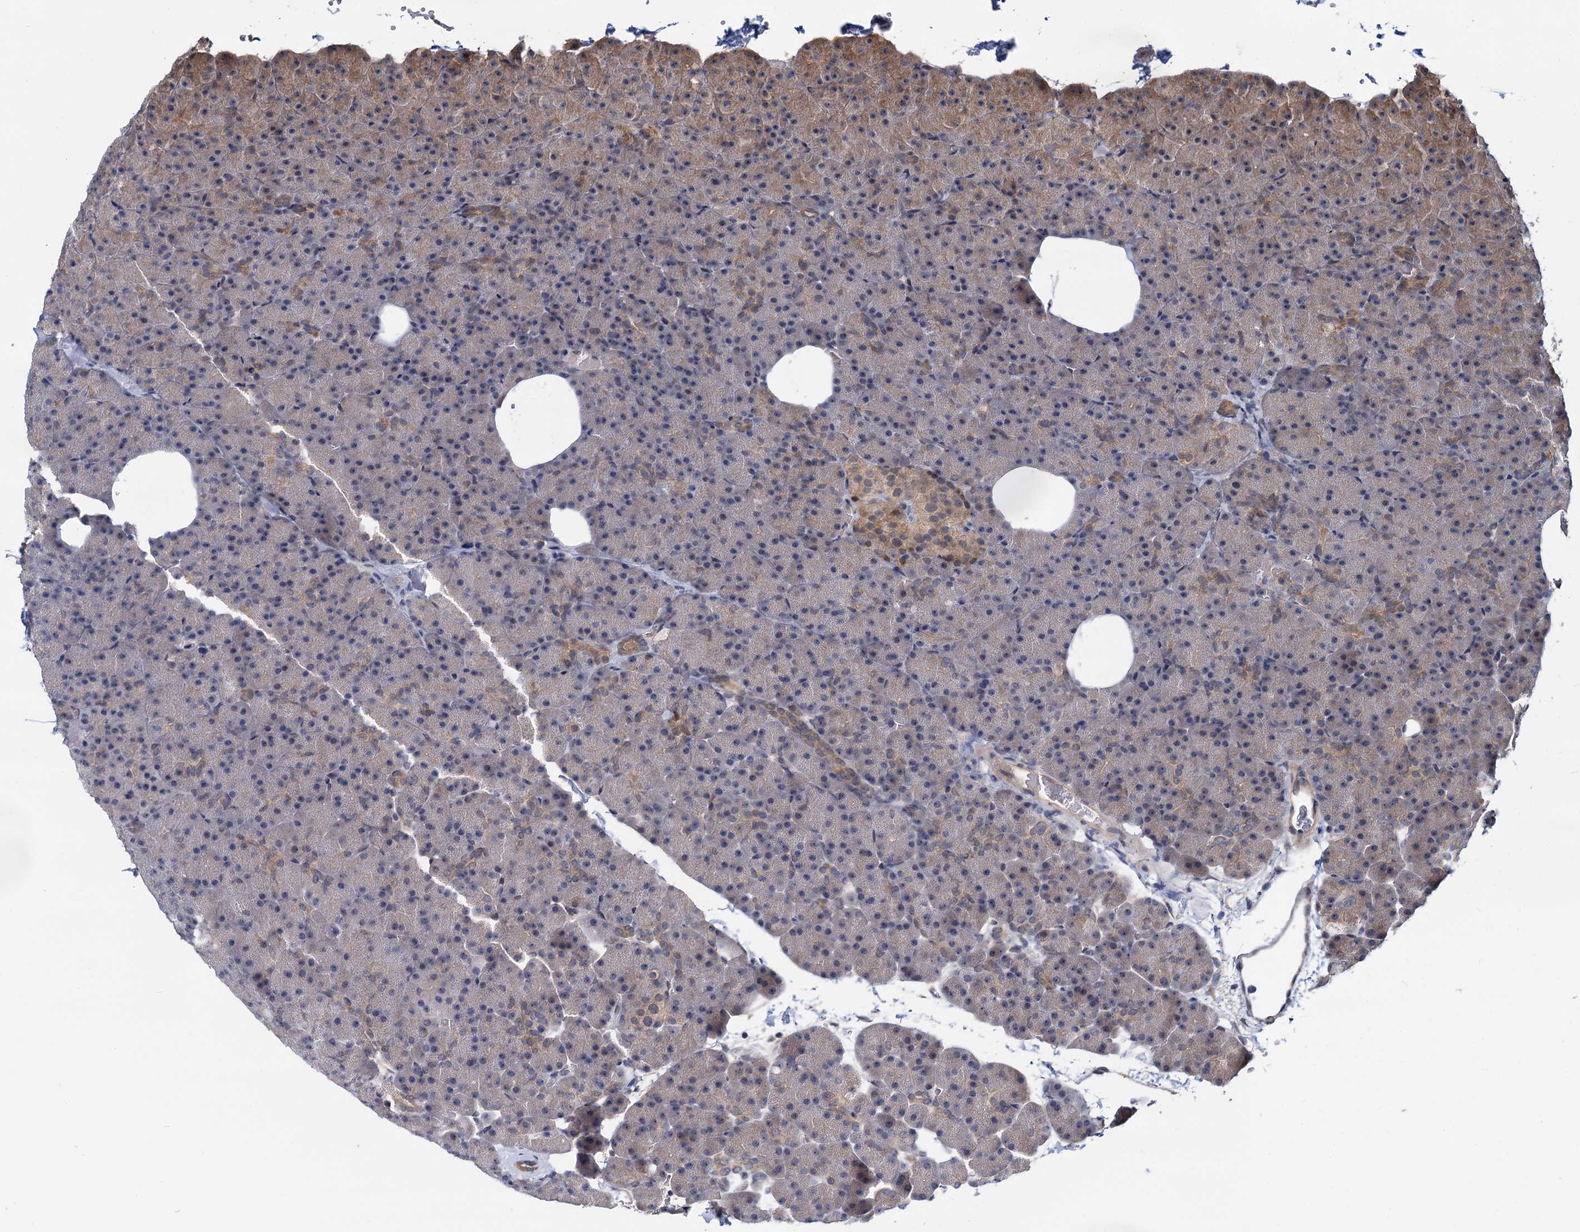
{"staining": {"intensity": "moderate", "quantity": "<25%", "location": "cytoplasmic/membranous"}, "tissue": "pancreas", "cell_type": "Exocrine glandular cells", "image_type": "normal", "snomed": [{"axis": "morphology", "description": "Normal tissue, NOS"}, {"axis": "morphology", "description": "Carcinoid, malignant, NOS"}, {"axis": "topography", "description": "Pancreas"}], "caption": "Moderate cytoplasmic/membranous protein positivity is appreciated in about <25% of exocrine glandular cells in pancreas. Nuclei are stained in blue.", "gene": "SNX15", "patient": {"sex": "female", "age": 35}}